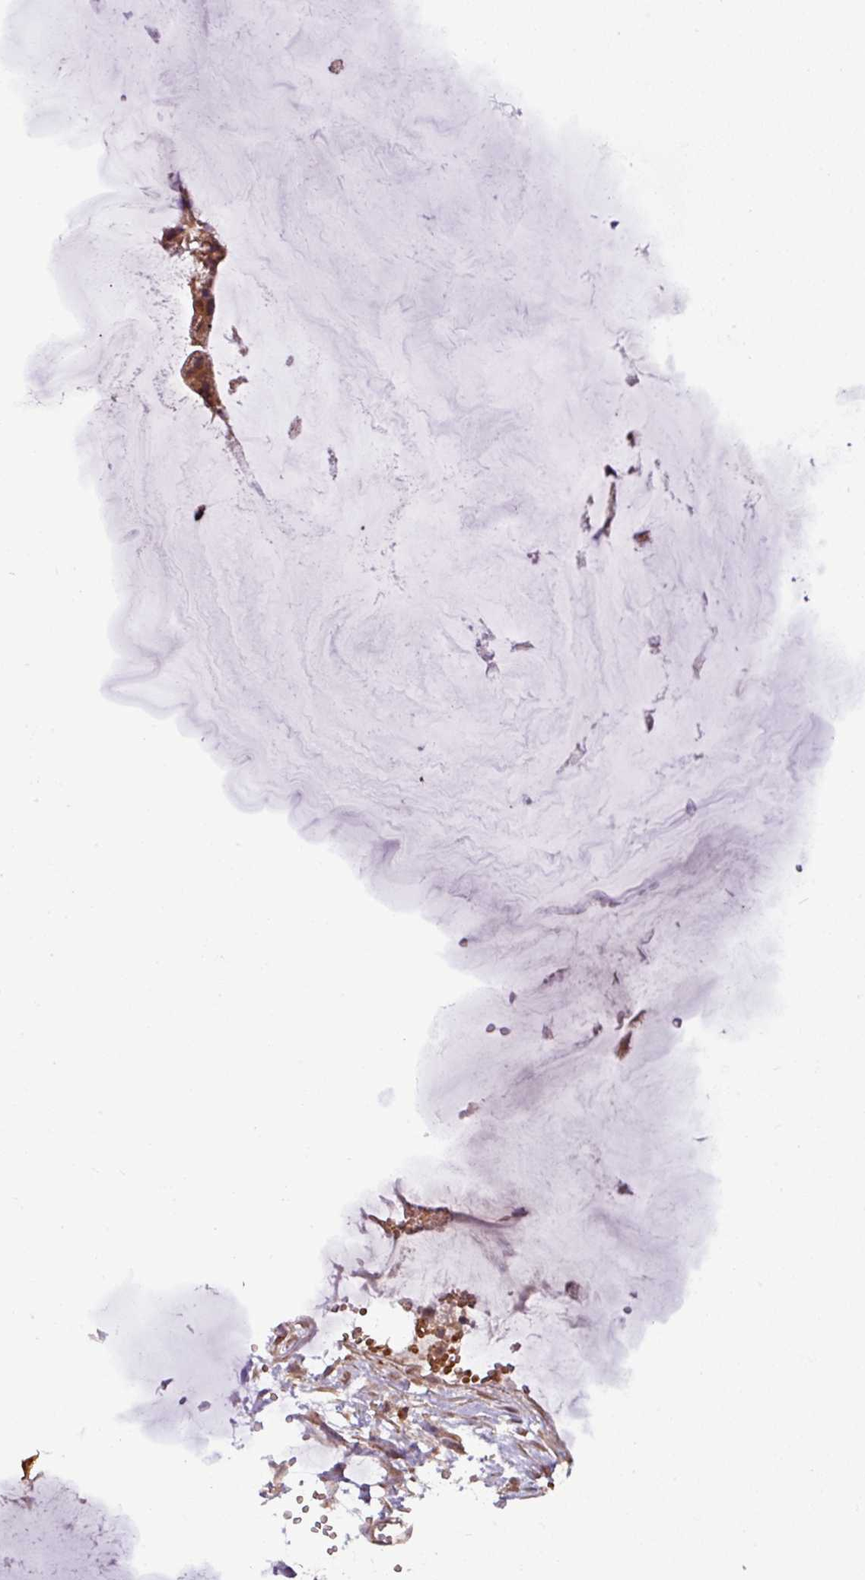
{"staining": {"intensity": "moderate", "quantity": ">75%", "location": "cytoplasmic/membranous"}, "tissue": "ovarian cancer", "cell_type": "Tumor cells", "image_type": "cancer", "snomed": [{"axis": "morphology", "description": "Cystadenocarcinoma, mucinous, NOS"}, {"axis": "topography", "description": "Ovary"}], "caption": "DAB immunohistochemical staining of mucinous cystadenocarcinoma (ovarian) demonstrates moderate cytoplasmic/membranous protein positivity in about >75% of tumor cells.", "gene": "NT5C3A", "patient": {"sex": "female", "age": 39}}